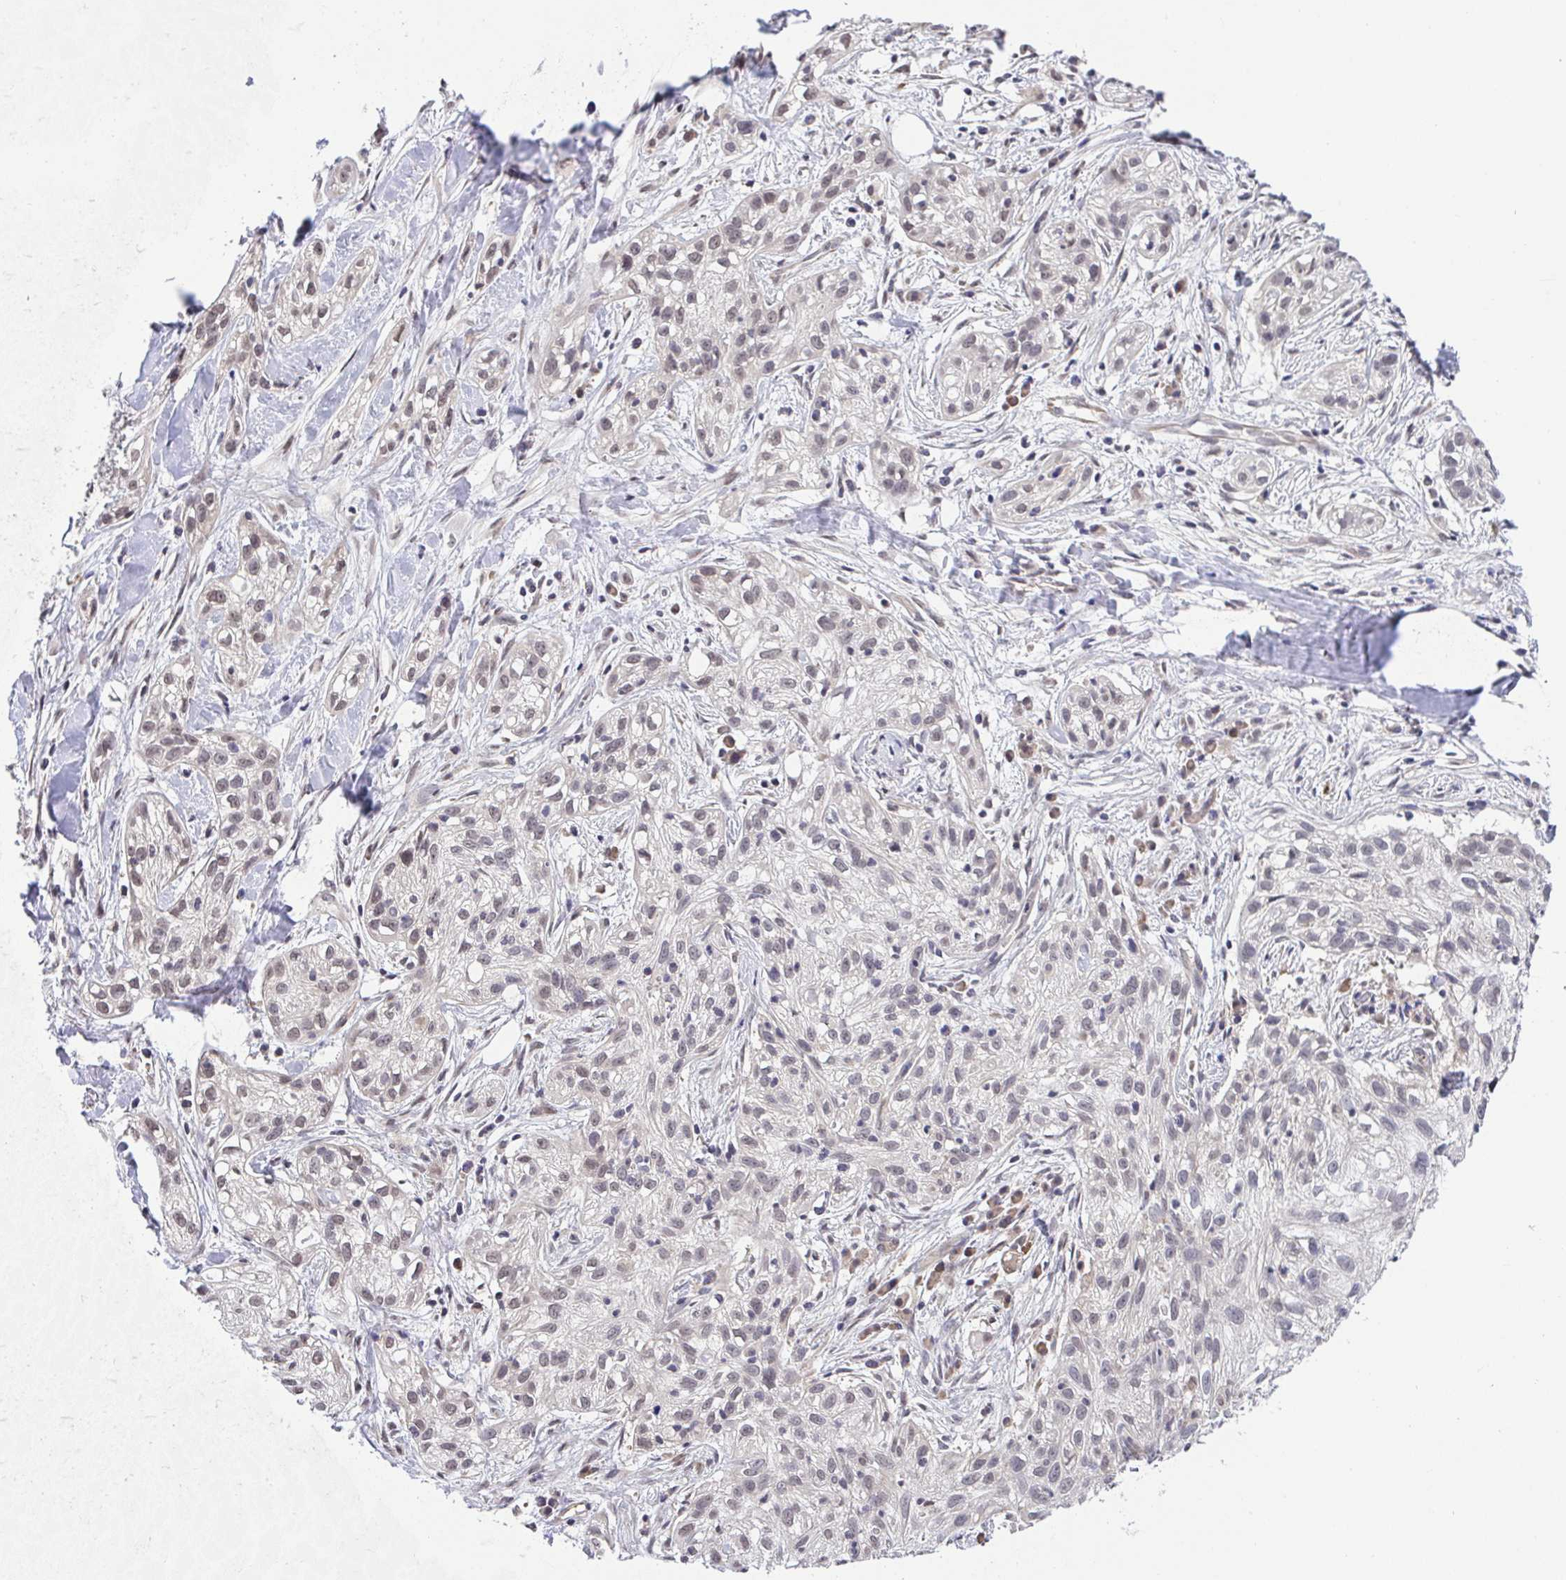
{"staining": {"intensity": "weak", "quantity": "25%-75%", "location": "nuclear"}, "tissue": "skin cancer", "cell_type": "Tumor cells", "image_type": "cancer", "snomed": [{"axis": "morphology", "description": "Squamous cell carcinoma, NOS"}, {"axis": "topography", "description": "Skin"}], "caption": "A brown stain highlights weak nuclear positivity of a protein in human squamous cell carcinoma (skin) tumor cells. Using DAB (brown) and hematoxylin (blue) stains, captured at high magnification using brightfield microscopy.", "gene": "C9orf64", "patient": {"sex": "male", "age": 82}}